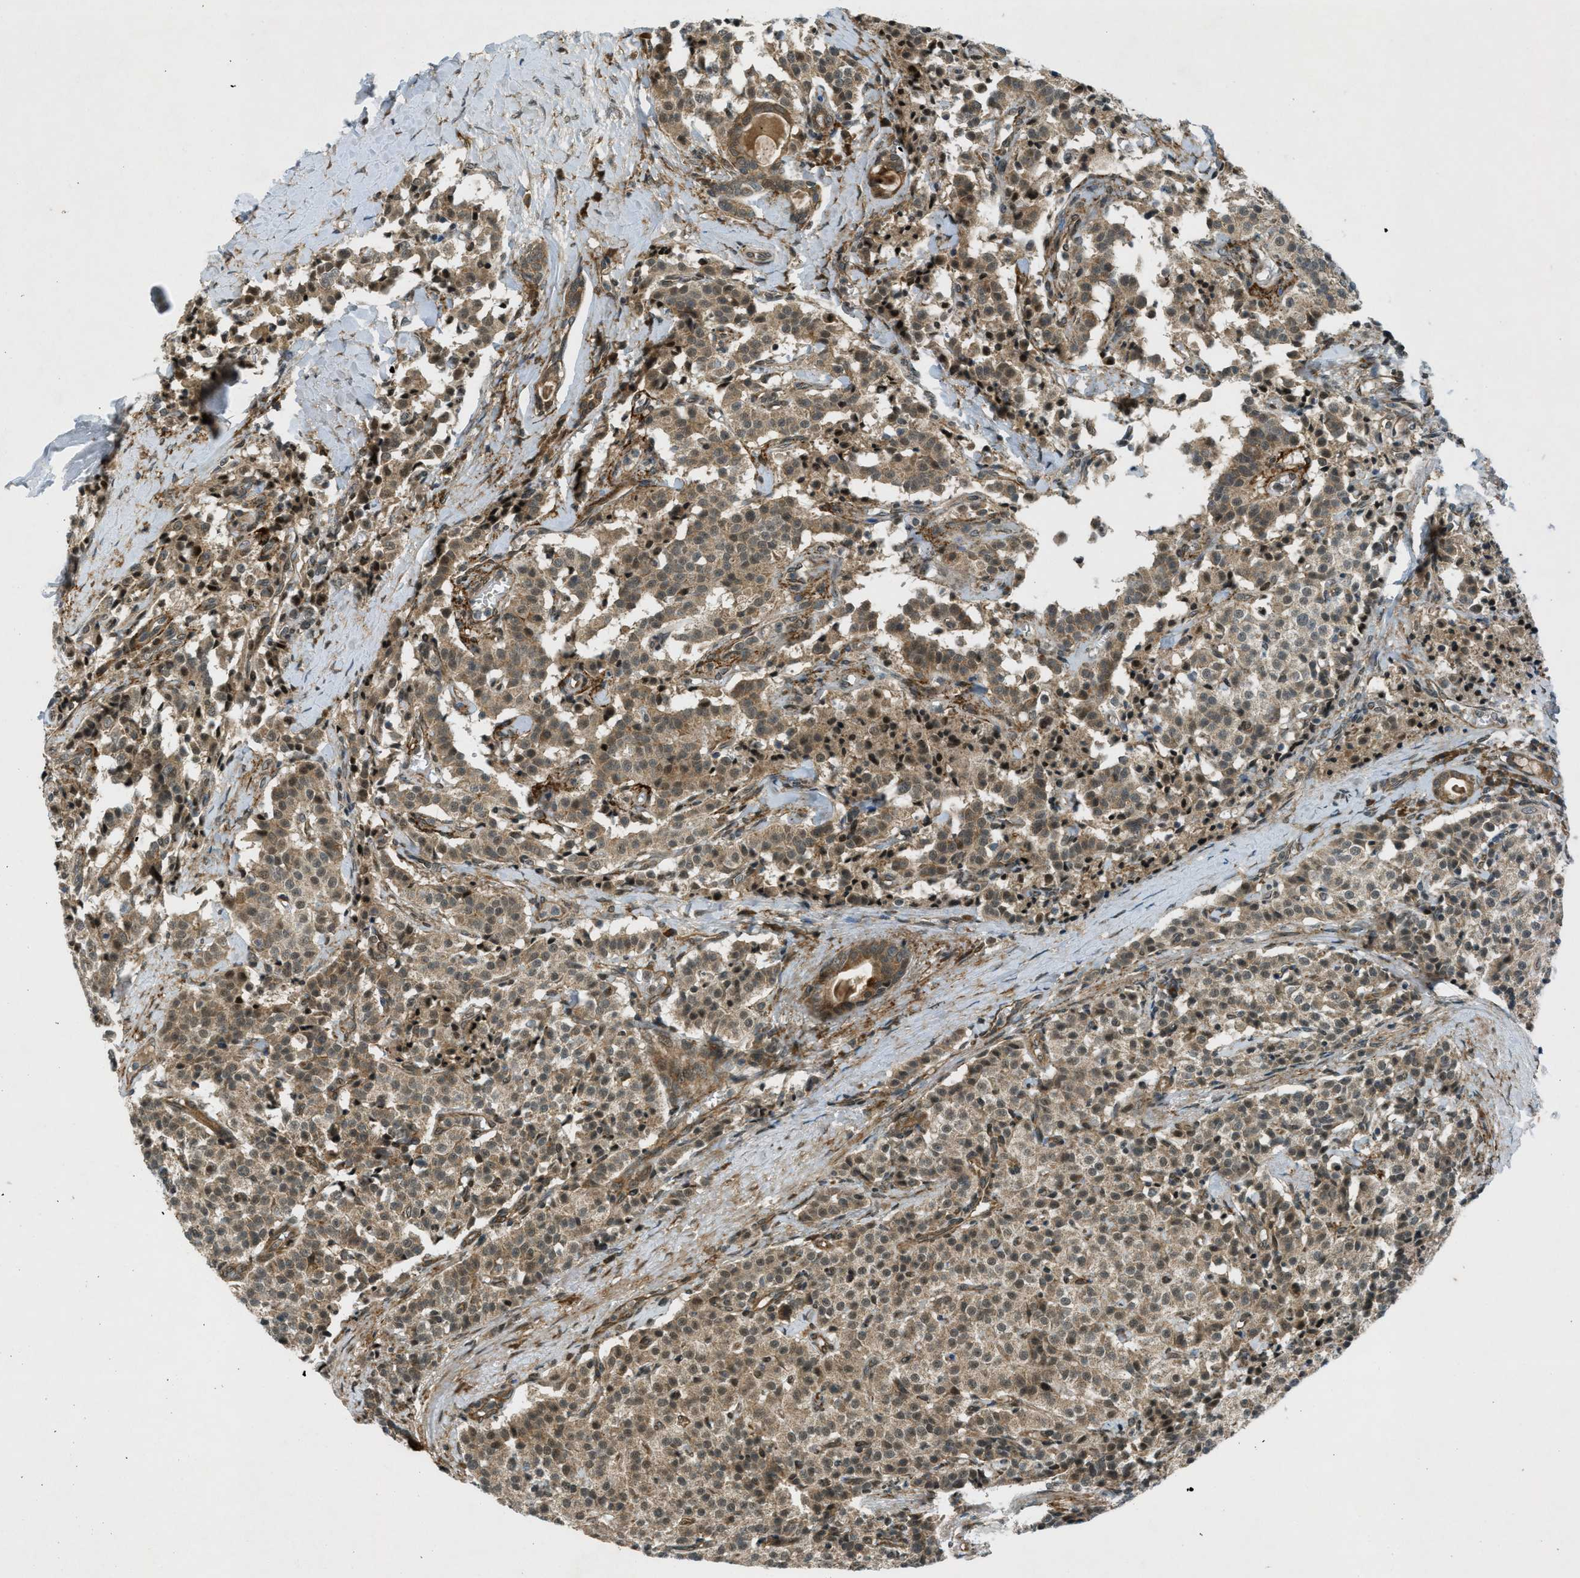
{"staining": {"intensity": "moderate", "quantity": ">75%", "location": "cytoplasmic/membranous,nuclear"}, "tissue": "carcinoid", "cell_type": "Tumor cells", "image_type": "cancer", "snomed": [{"axis": "morphology", "description": "Carcinoid, malignant, NOS"}, {"axis": "topography", "description": "Lung"}], "caption": "The photomicrograph exhibits staining of carcinoid (malignant), revealing moderate cytoplasmic/membranous and nuclear protein expression (brown color) within tumor cells.", "gene": "EIF2AK3", "patient": {"sex": "male", "age": 30}}